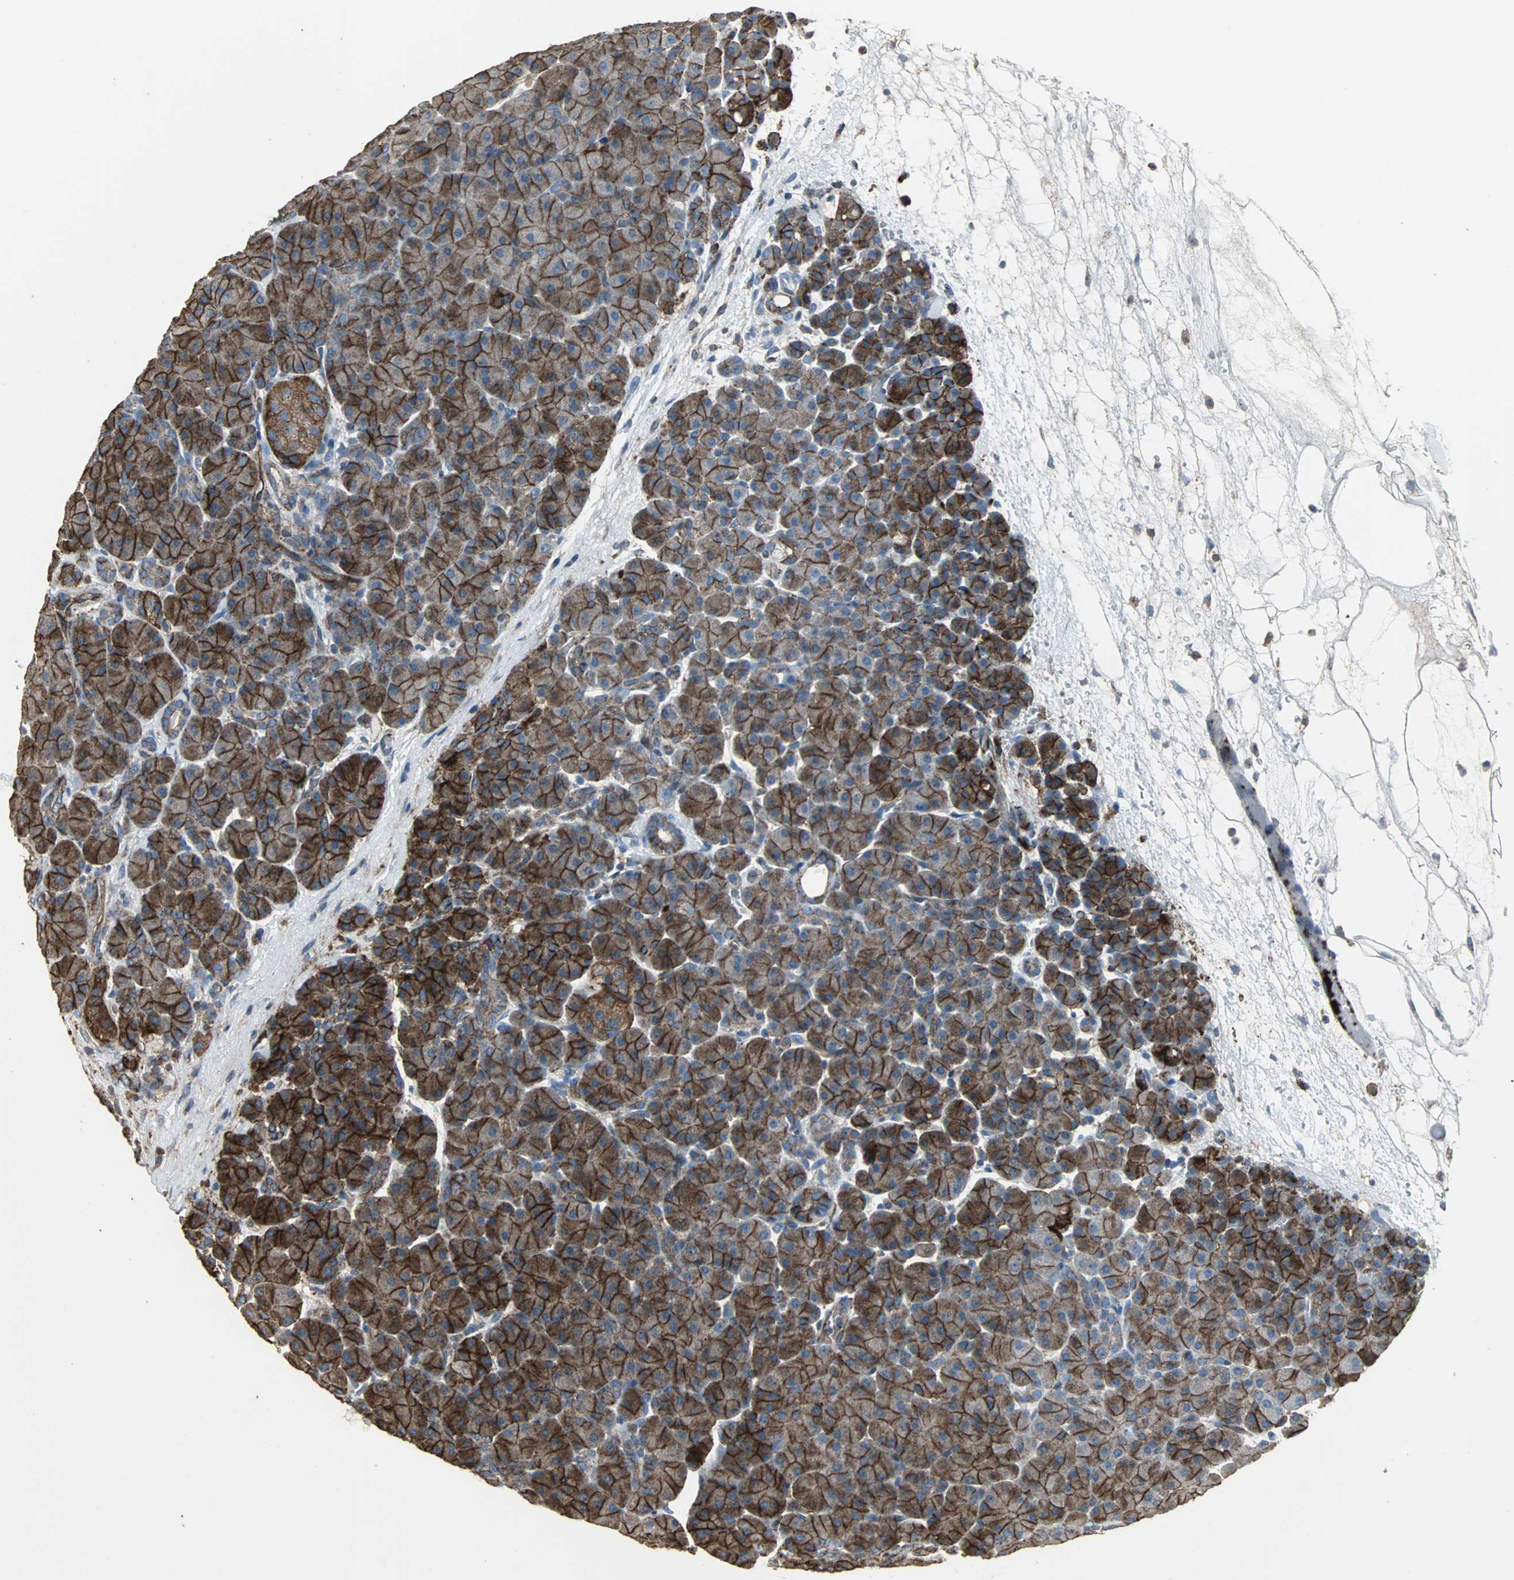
{"staining": {"intensity": "strong", "quantity": ">75%", "location": "cytoplasmic/membranous"}, "tissue": "pancreas", "cell_type": "Exocrine glandular cells", "image_type": "normal", "snomed": [{"axis": "morphology", "description": "Normal tissue, NOS"}, {"axis": "topography", "description": "Pancreas"}], "caption": "High-magnification brightfield microscopy of unremarkable pancreas stained with DAB (brown) and counterstained with hematoxylin (blue). exocrine glandular cells exhibit strong cytoplasmic/membranous positivity is seen in approximately>75% of cells. The staining was performed using DAB to visualize the protein expression in brown, while the nuclei were stained in blue with hematoxylin (Magnification: 20x).", "gene": "F11R", "patient": {"sex": "male", "age": 66}}